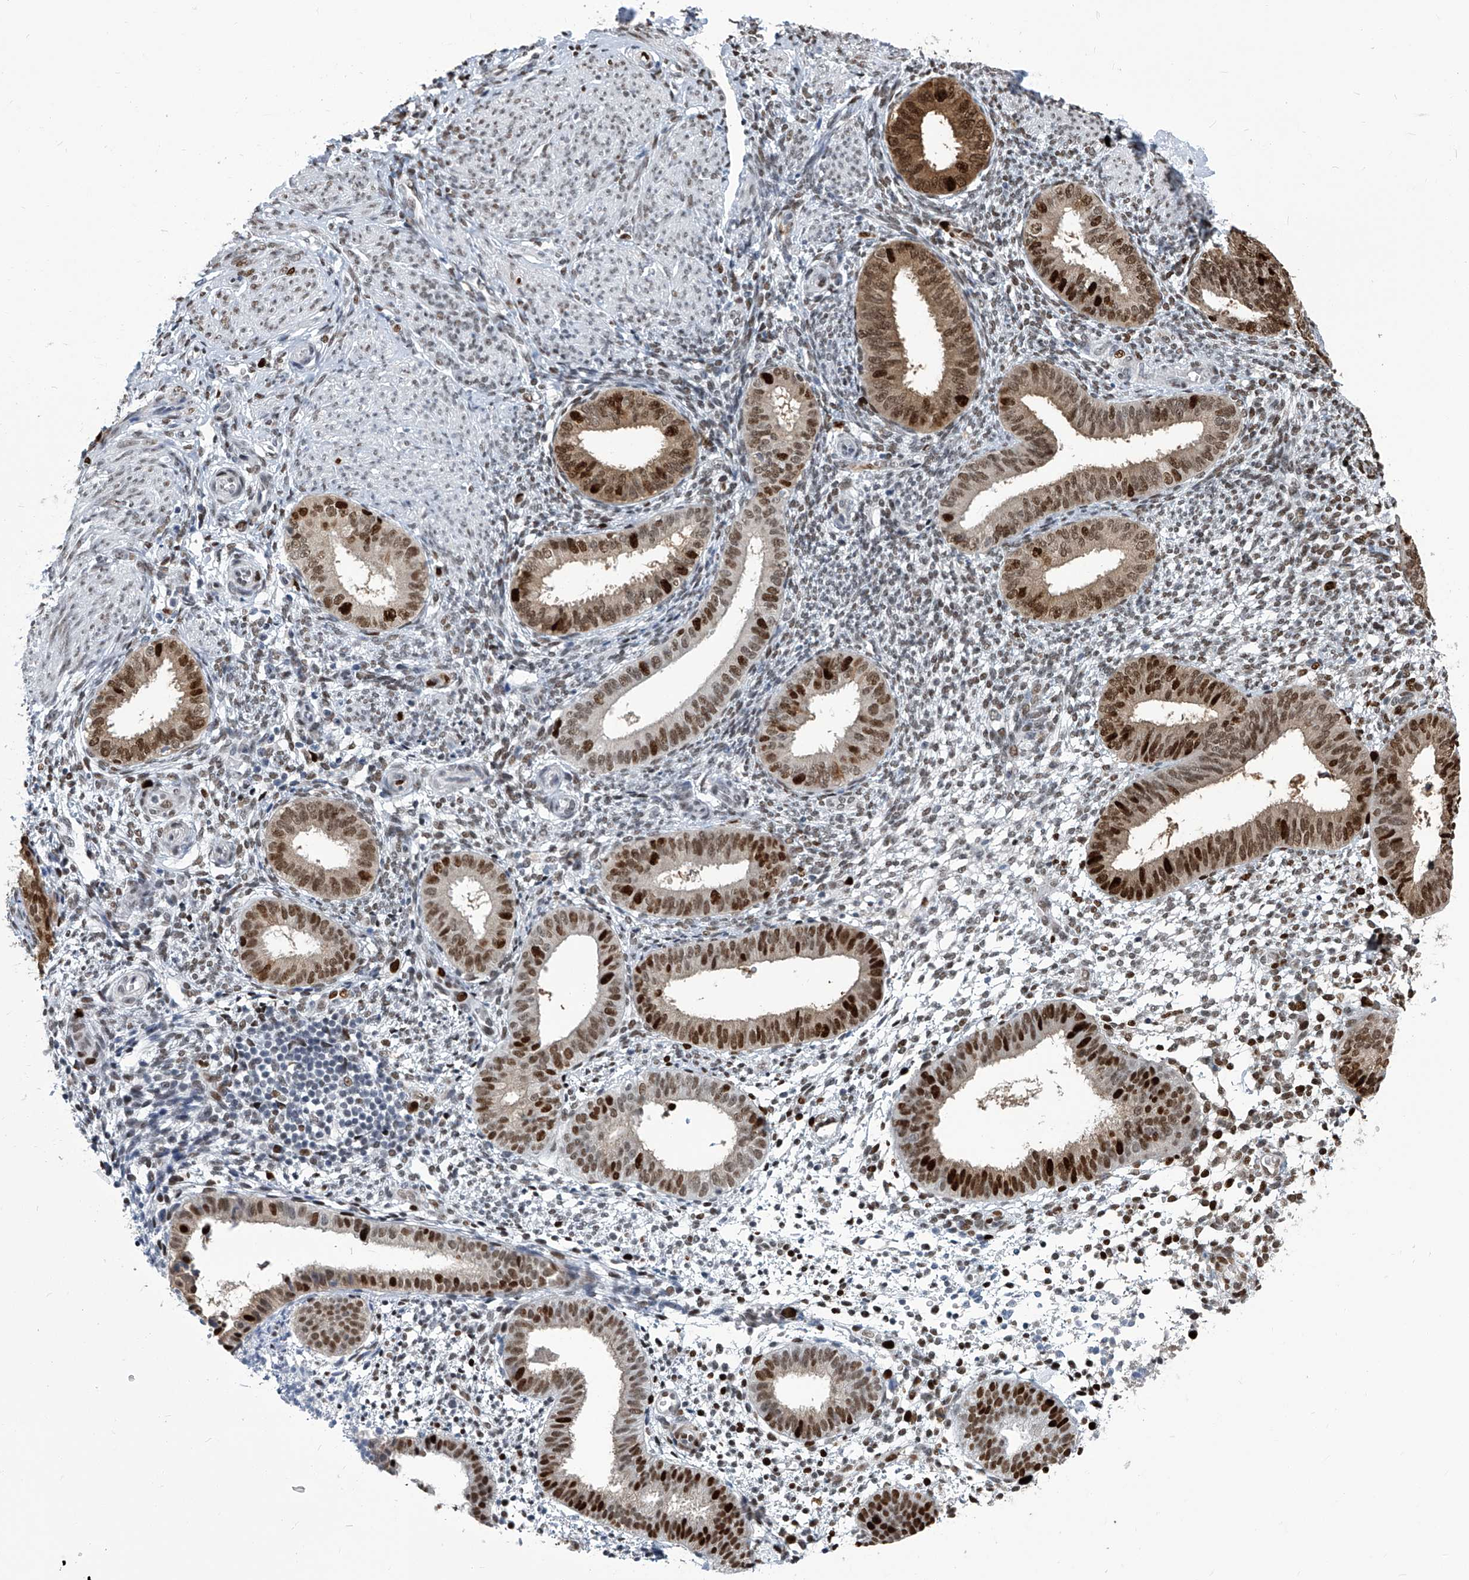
{"staining": {"intensity": "strong", "quantity": "<25%", "location": "nuclear"}, "tissue": "endometrium", "cell_type": "Cells in endometrial stroma", "image_type": "normal", "snomed": [{"axis": "morphology", "description": "Normal tissue, NOS"}, {"axis": "topography", "description": "Uterus"}, {"axis": "topography", "description": "Endometrium"}], "caption": "Benign endometrium demonstrates strong nuclear positivity in approximately <25% of cells in endometrial stroma, visualized by immunohistochemistry. Using DAB (brown) and hematoxylin (blue) stains, captured at high magnification using brightfield microscopy.", "gene": "PCNA", "patient": {"sex": "female", "age": 48}}